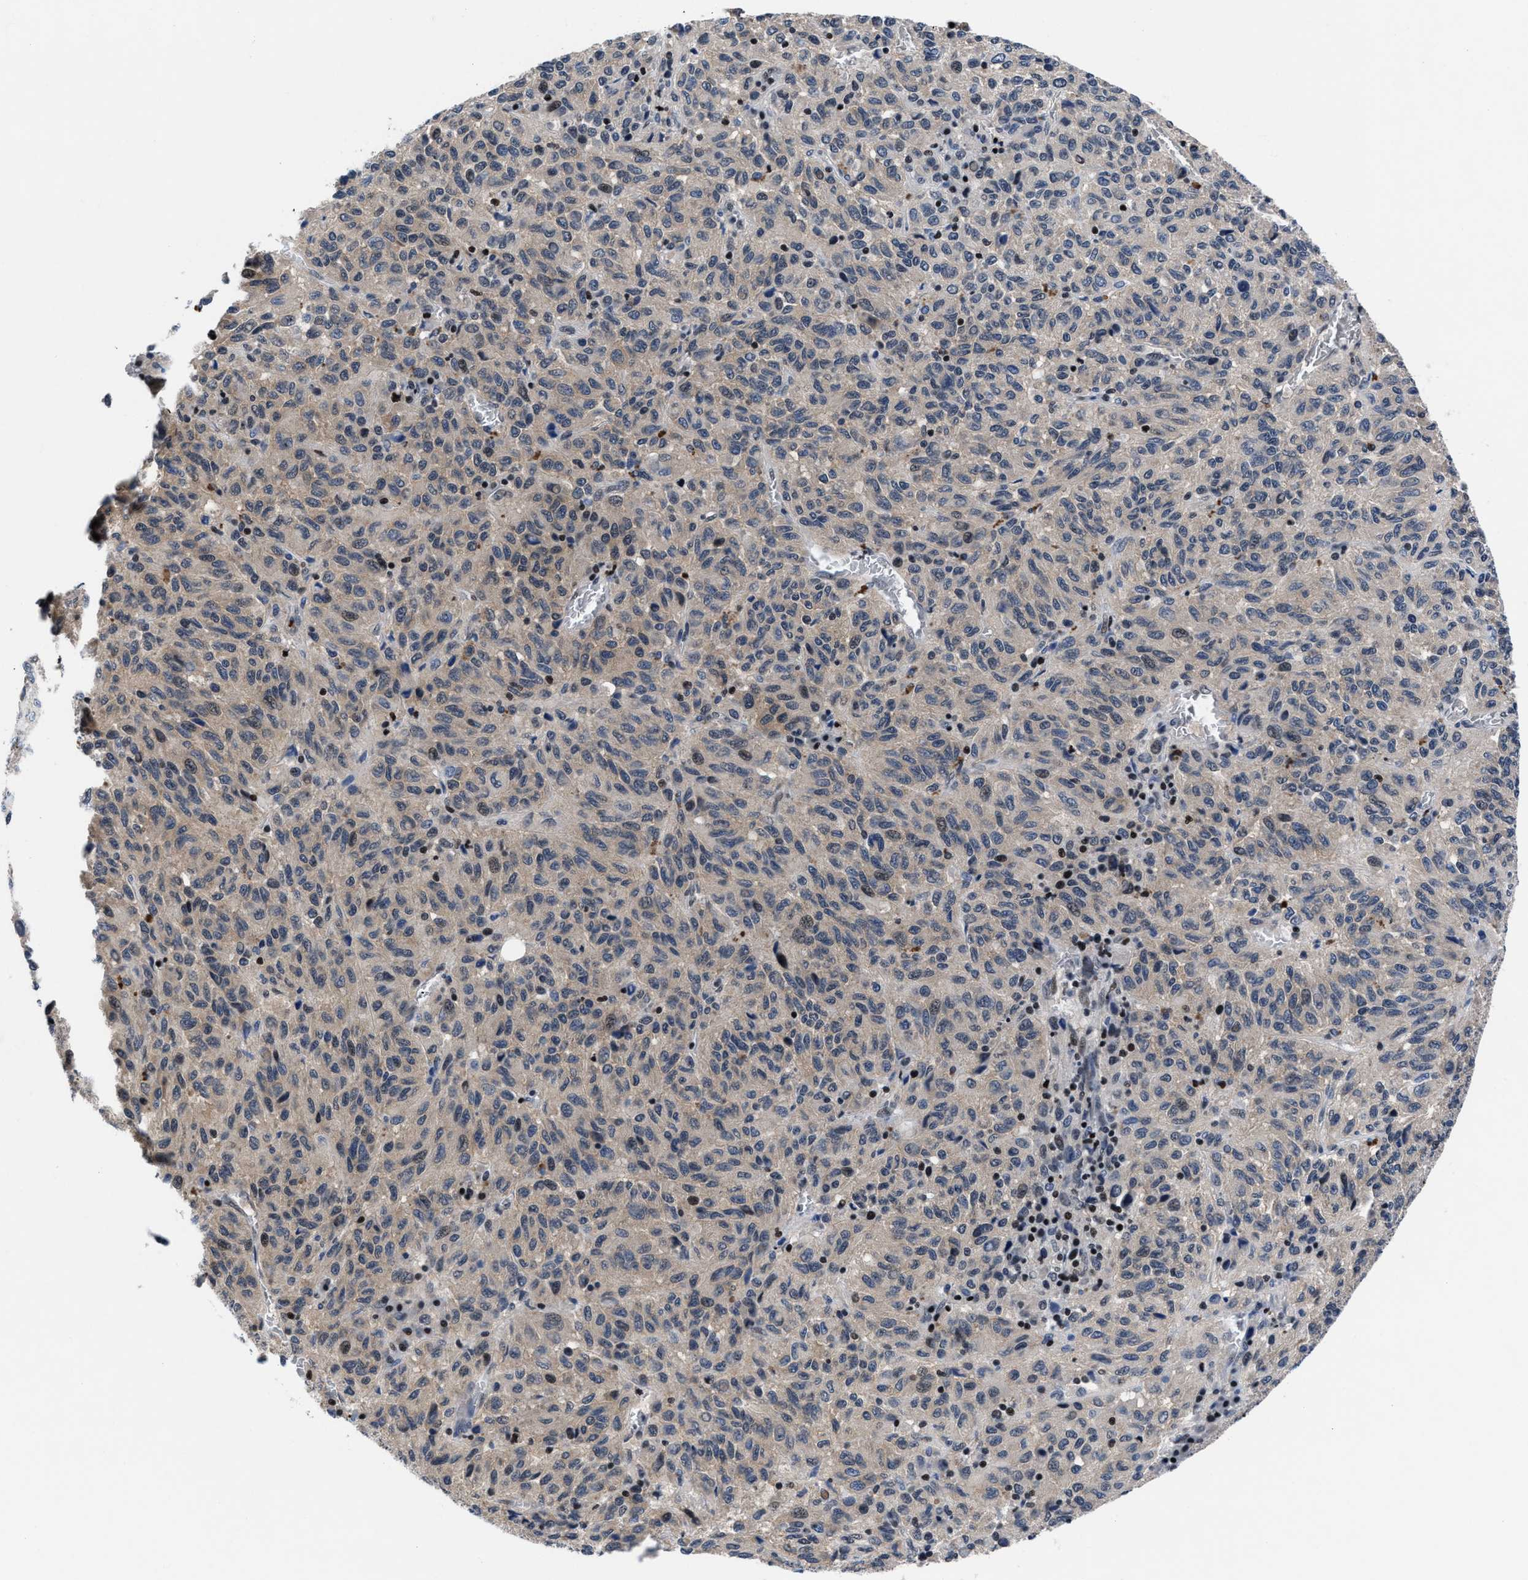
{"staining": {"intensity": "weak", "quantity": "<25%", "location": "cytoplasmic/membranous"}, "tissue": "melanoma", "cell_type": "Tumor cells", "image_type": "cancer", "snomed": [{"axis": "morphology", "description": "Malignant melanoma, Metastatic site"}, {"axis": "topography", "description": "Lung"}], "caption": "An immunohistochemistry (IHC) micrograph of melanoma is shown. There is no staining in tumor cells of melanoma.", "gene": "WDR81", "patient": {"sex": "male", "age": 64}}